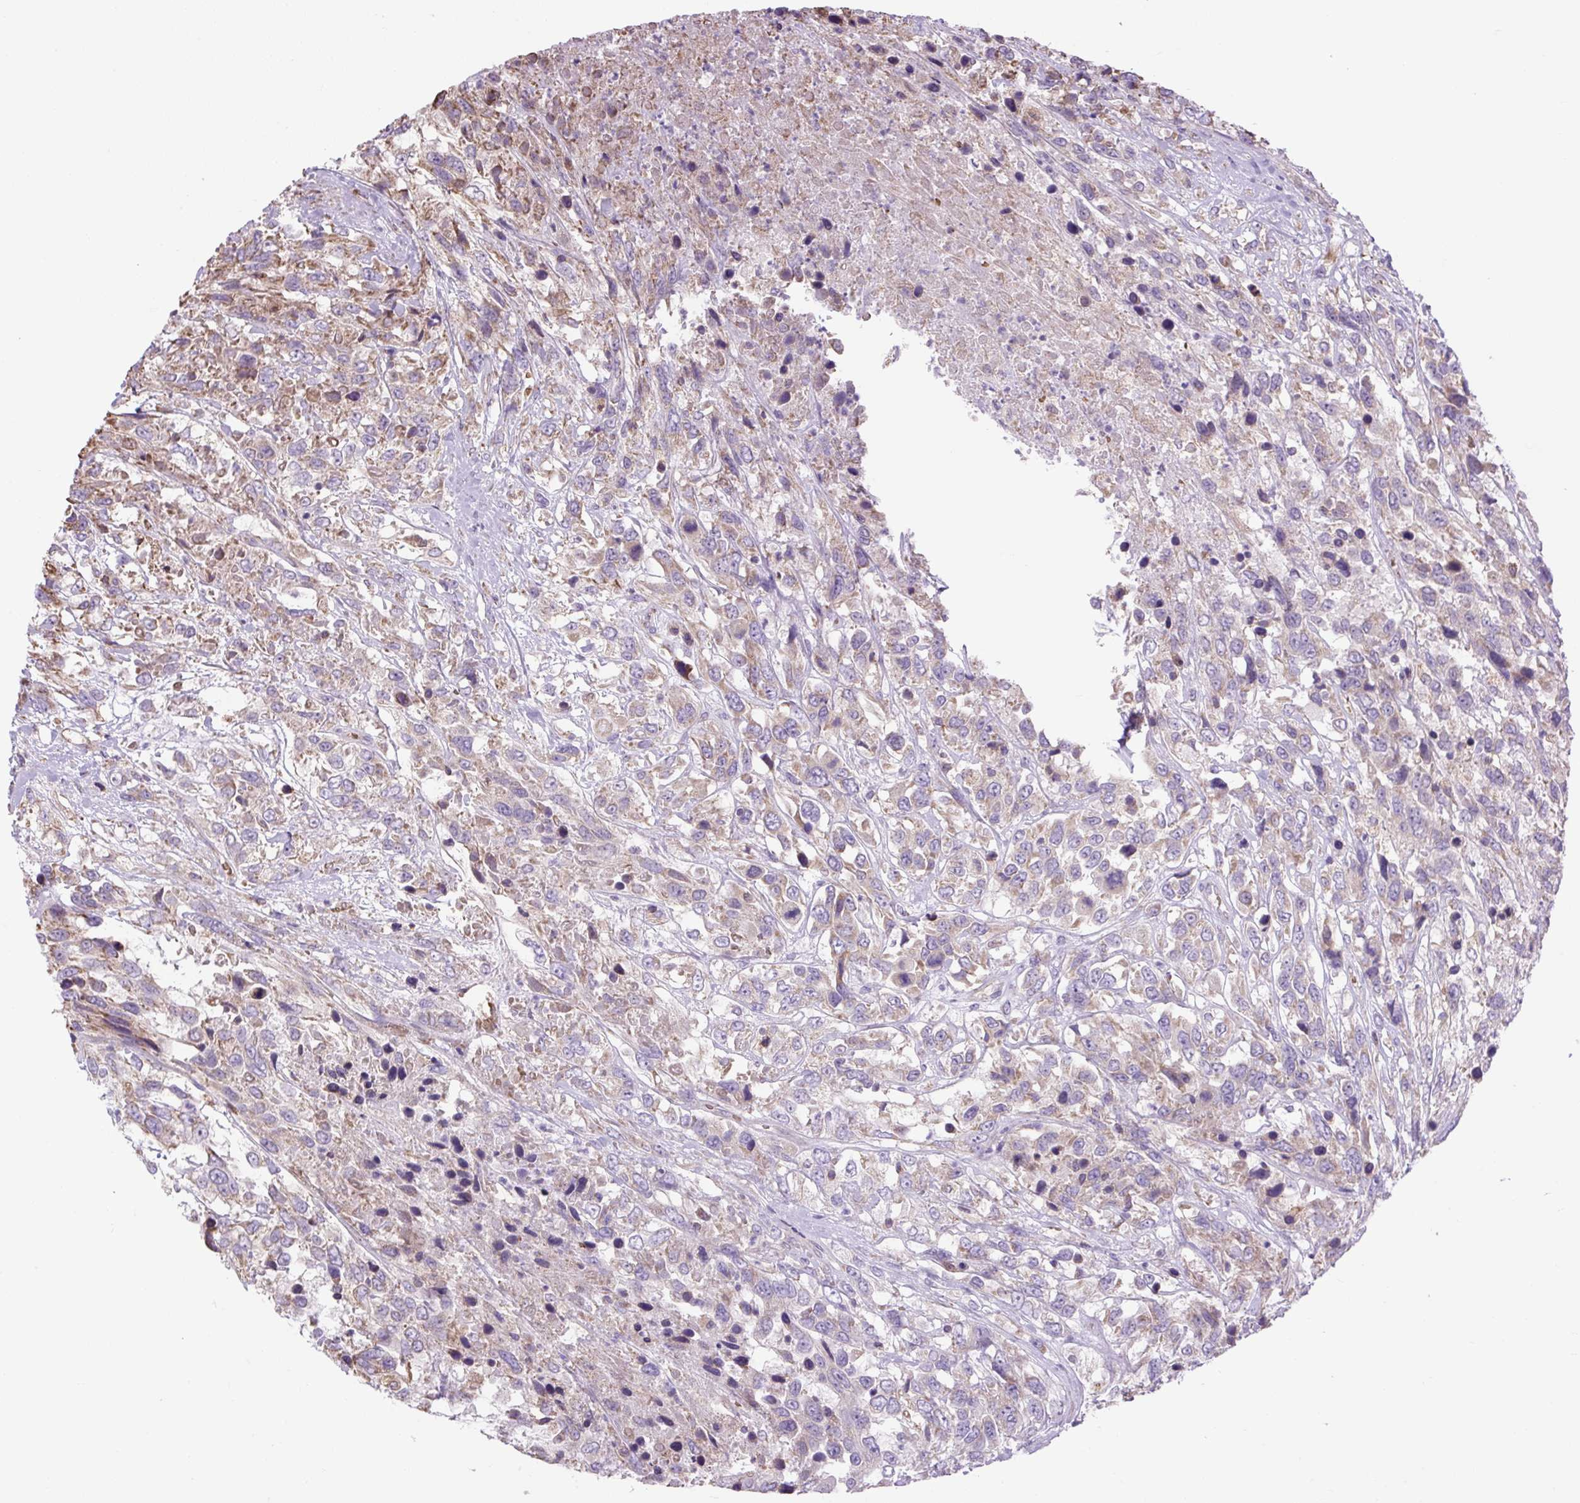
{"staining": {"intensity": "moderate", "quantity": "25%-75%", "location": "cytoplasmic/membranous"}, "tissue": "urothelial cancer", "cell_type": "Tumor cells", "image_type": "cancer", "snomed": [{"axis": "morphology", "description": "Urothelial carcinoma, High grade"}, {"axis": "topography", "description": "Urinary bladder"}], "caption": "Urothelial carcinoma (high-grade) was stained to show a protein in brown. There is medium levels of moderate cytoplasmic/membranous expression in approximately 25%-75% of tumor cells. The protein of interest is shown in brown color, while the nuclei are stained blue.", "gene": "PLCG1", "patient": {"sex": "female", "age": 70}}